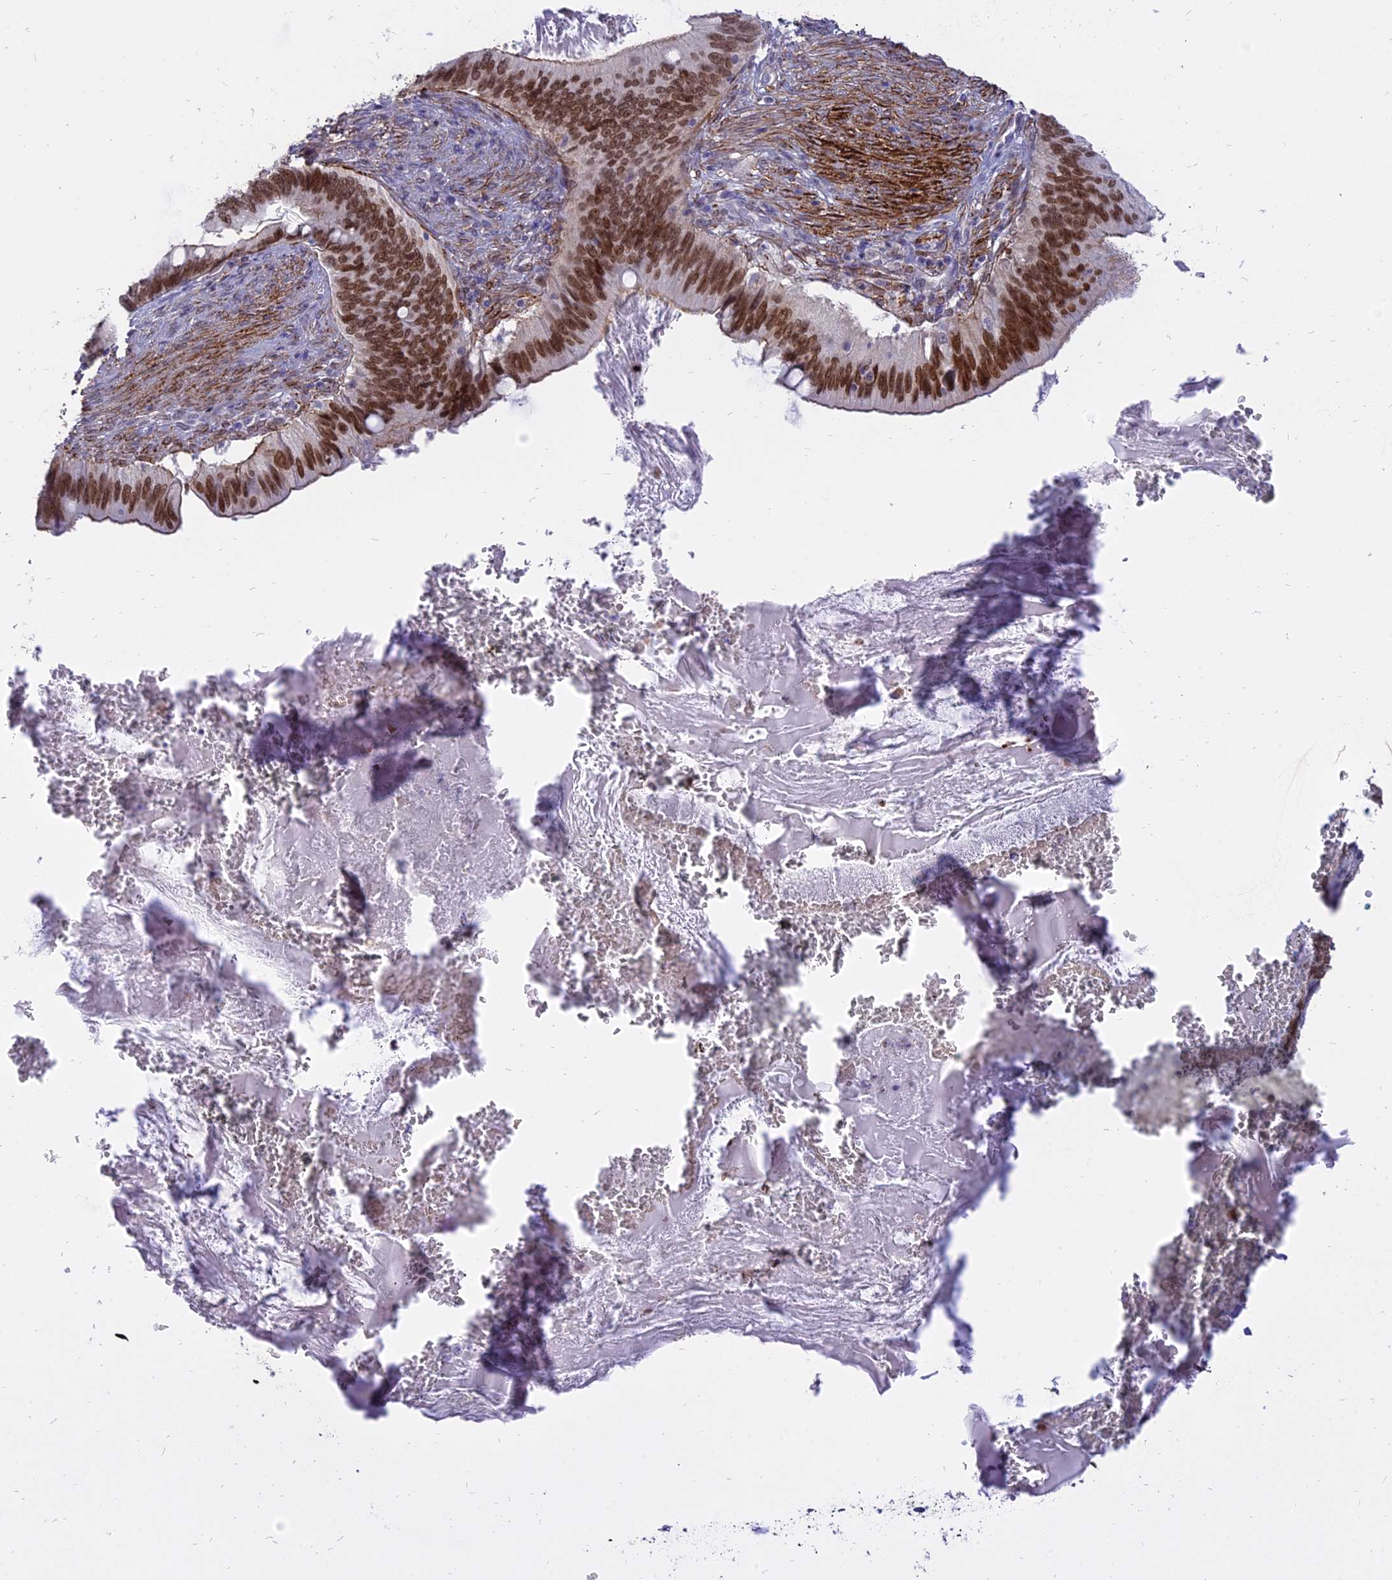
{"staining": {"intensity": "strong", "quantity": ">75%", "location": "nuclear"}, "tissue": "cervical cancer", "cell_type": "Tumor cells", "image_type": "cancer", "snomed": [{"axis": "morphology", "description": "Adenocarcinoma, NOS"}, {"axis": "topography", "description": "Cervix"}], "caption": "A high amount of strong nuclear positivity is present in approximately >75% of tumor cells in cervical cancer tissue.", "gene": "CENPV", "patient": {"sex": "female", "age": 42}}